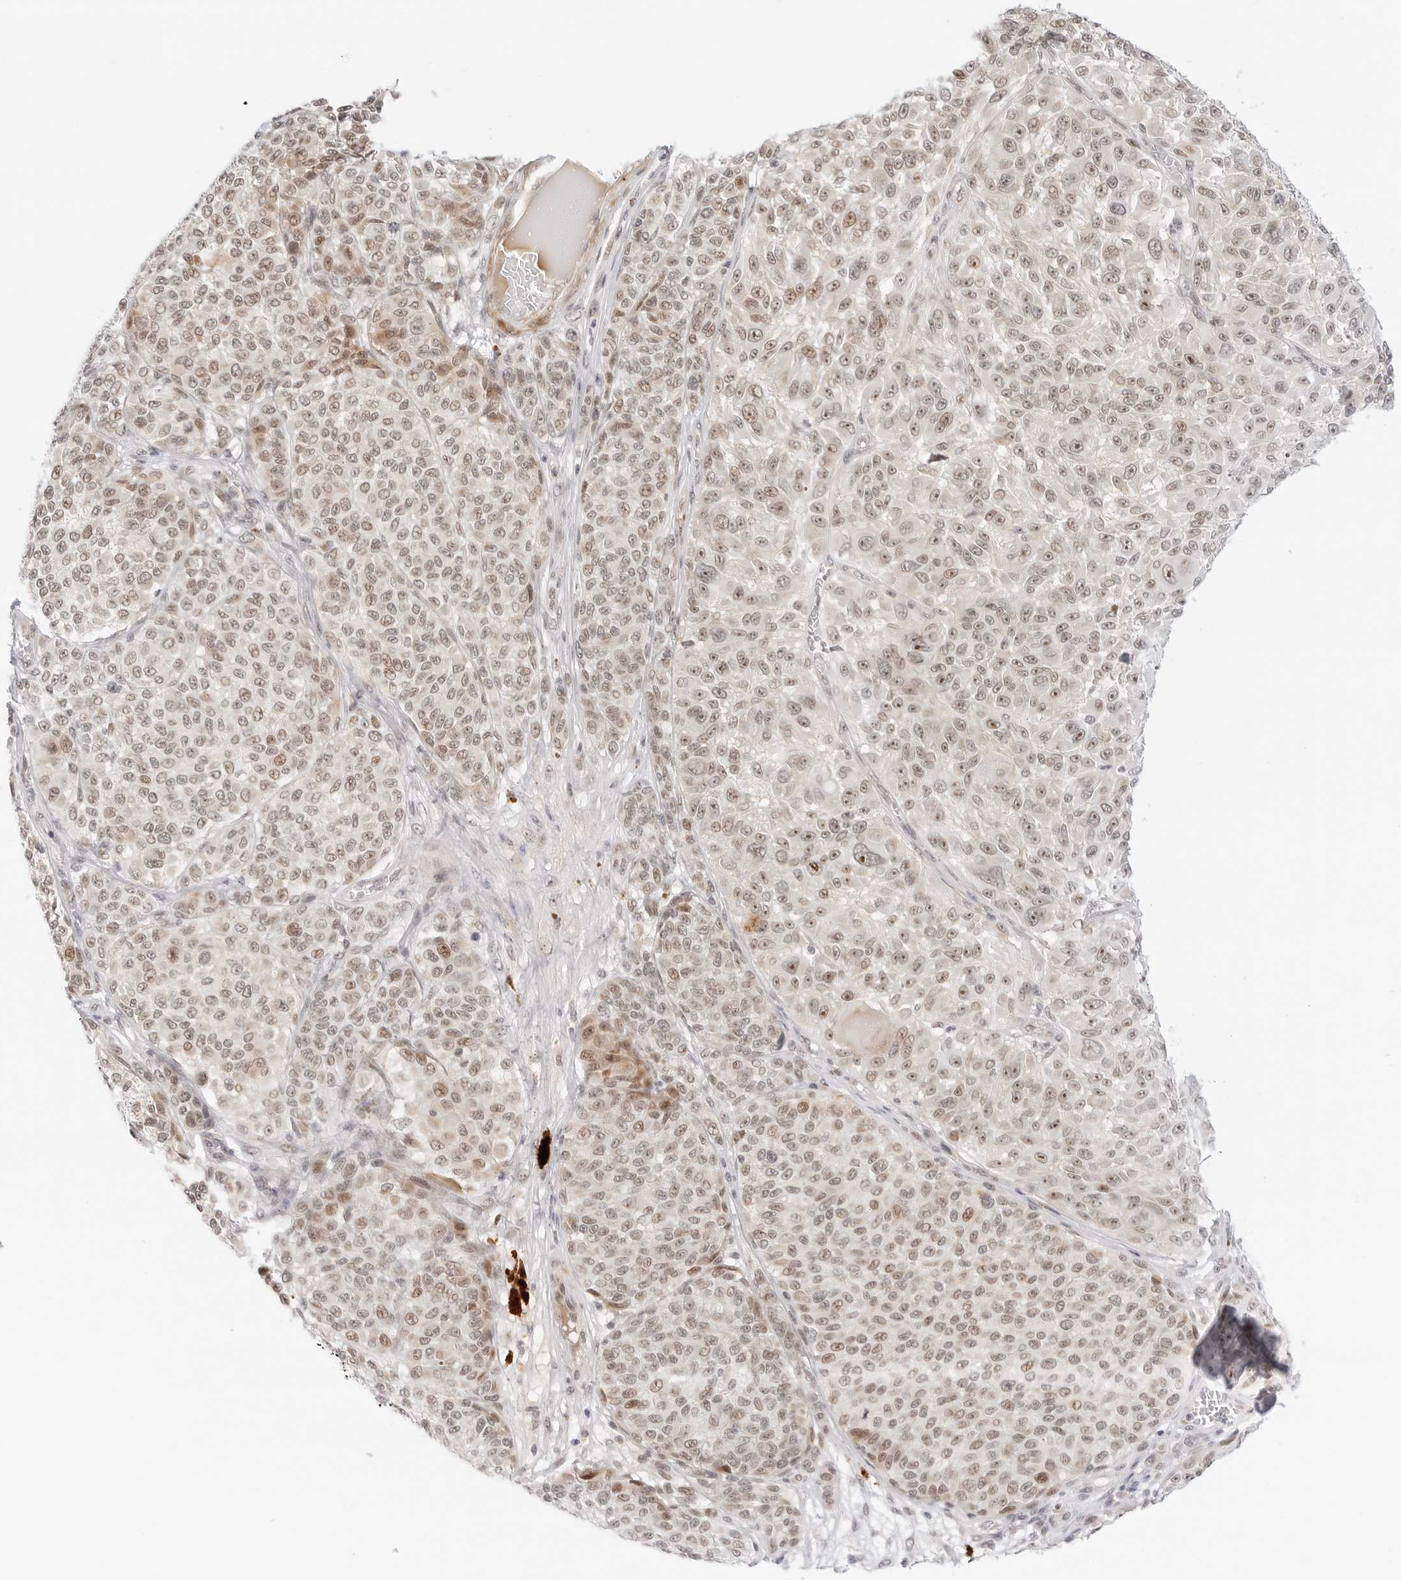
{"staining": {"intensity": "weak", "quantity": ">75%", "location": "nuclear"}, "tissue": "melanoma", "cell_type": "Tumor cells", "image_type": "cancer", "snomed": [{"axis": "morphology", "description": "Malignant melanoma, NOS"}, {"axis": "topography", "description": "Skin"}], "caption": "A photomicrograph of human malignant melanoma stained for a protein exhibits weak nuclear brown staining in tumor cells.", "gene": "HIPK3", "patient": {"sex": "male", "age": 83}}